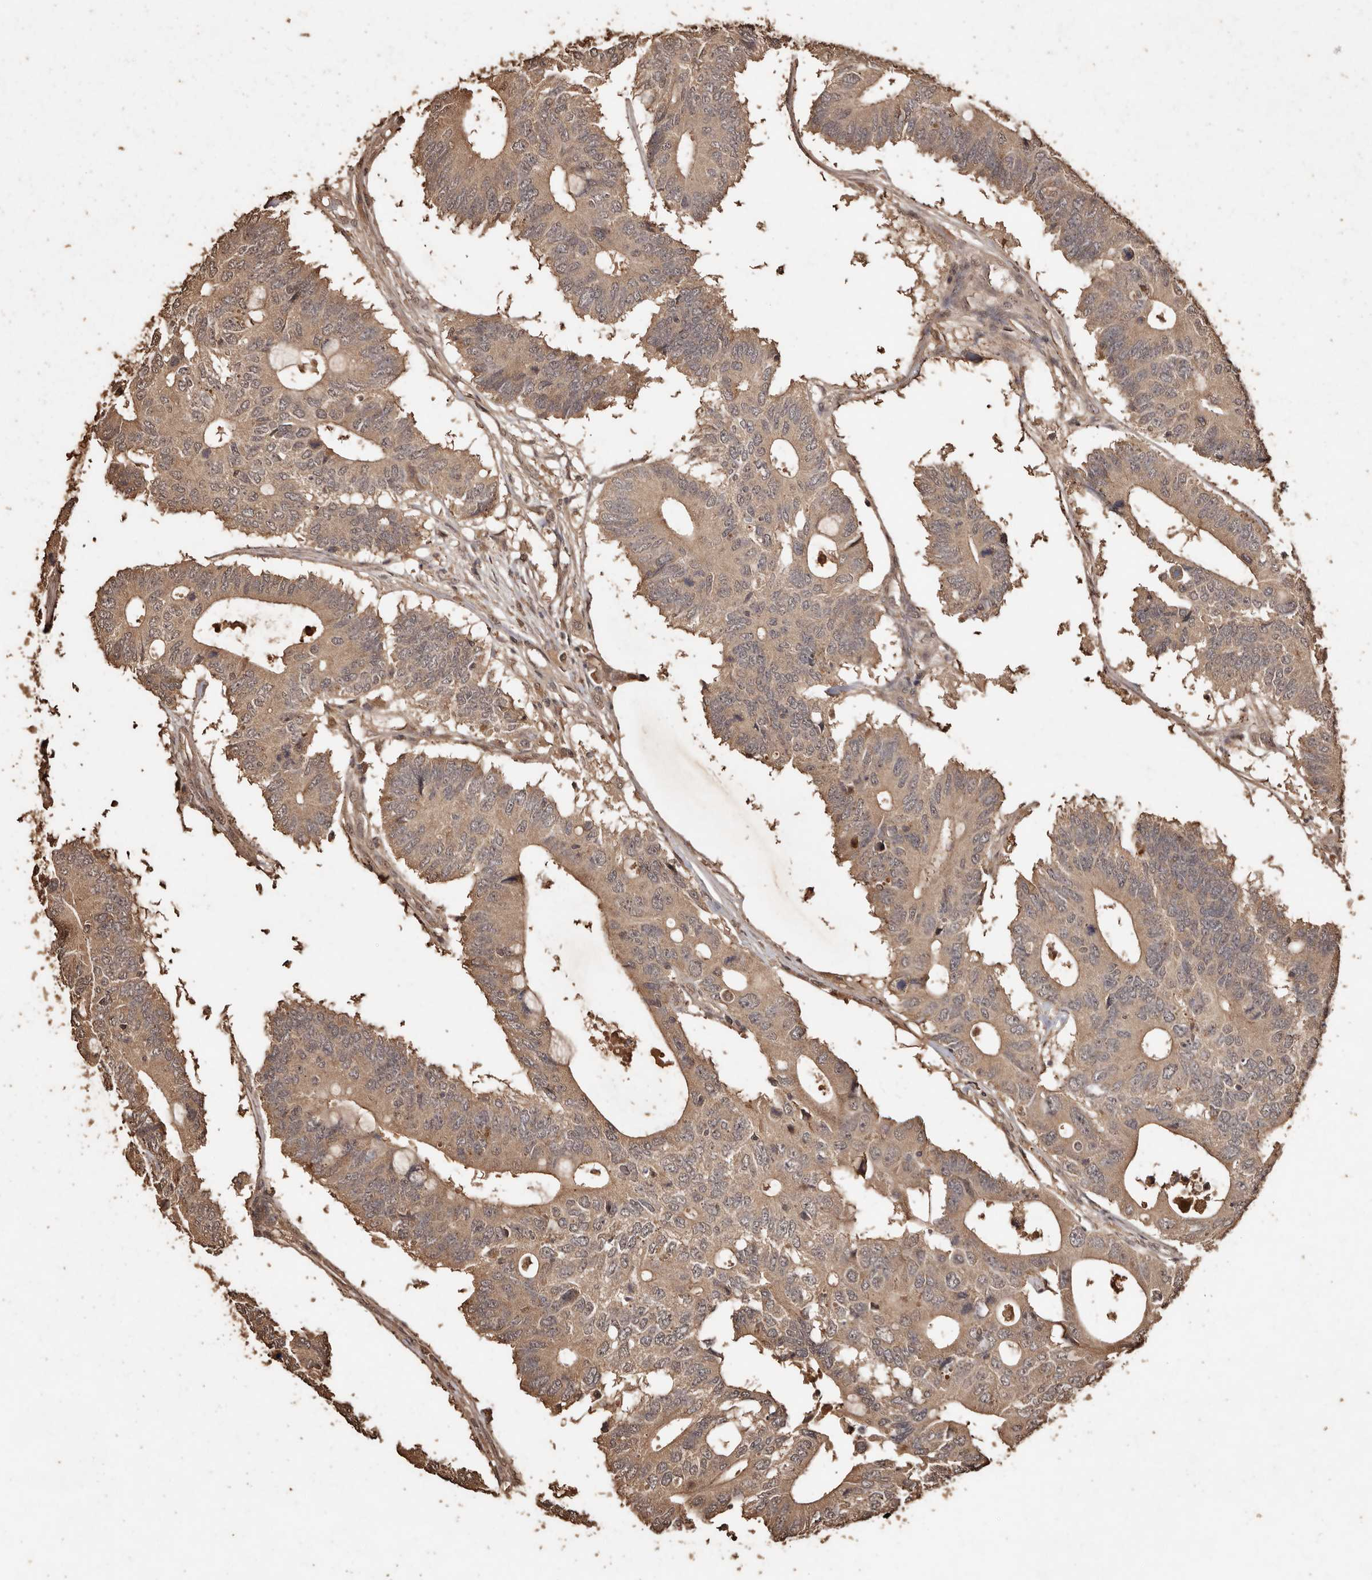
{"staining": {"intensity": "moderate", "quantity": ">75%", "location": "cytoplasmic/membranous"}, "tissue": "colorectal cancer", "cell_type": "Tumor cells", "image_type": "cancer", "snomed": [{"axis": "morphology", "description": "Adenocarcinoma, NOS"}, {"axis": "topography", "description": "Colon"}], "caption": "Colorectal cancer (adenocarcinoma) stained with a brown dye demonstrates moderate cytoplasmic/membranous positive staining in about >75% of tumor cells.", "gene": "PKDCC", "patient": {"sex": "male", "age": 71}}